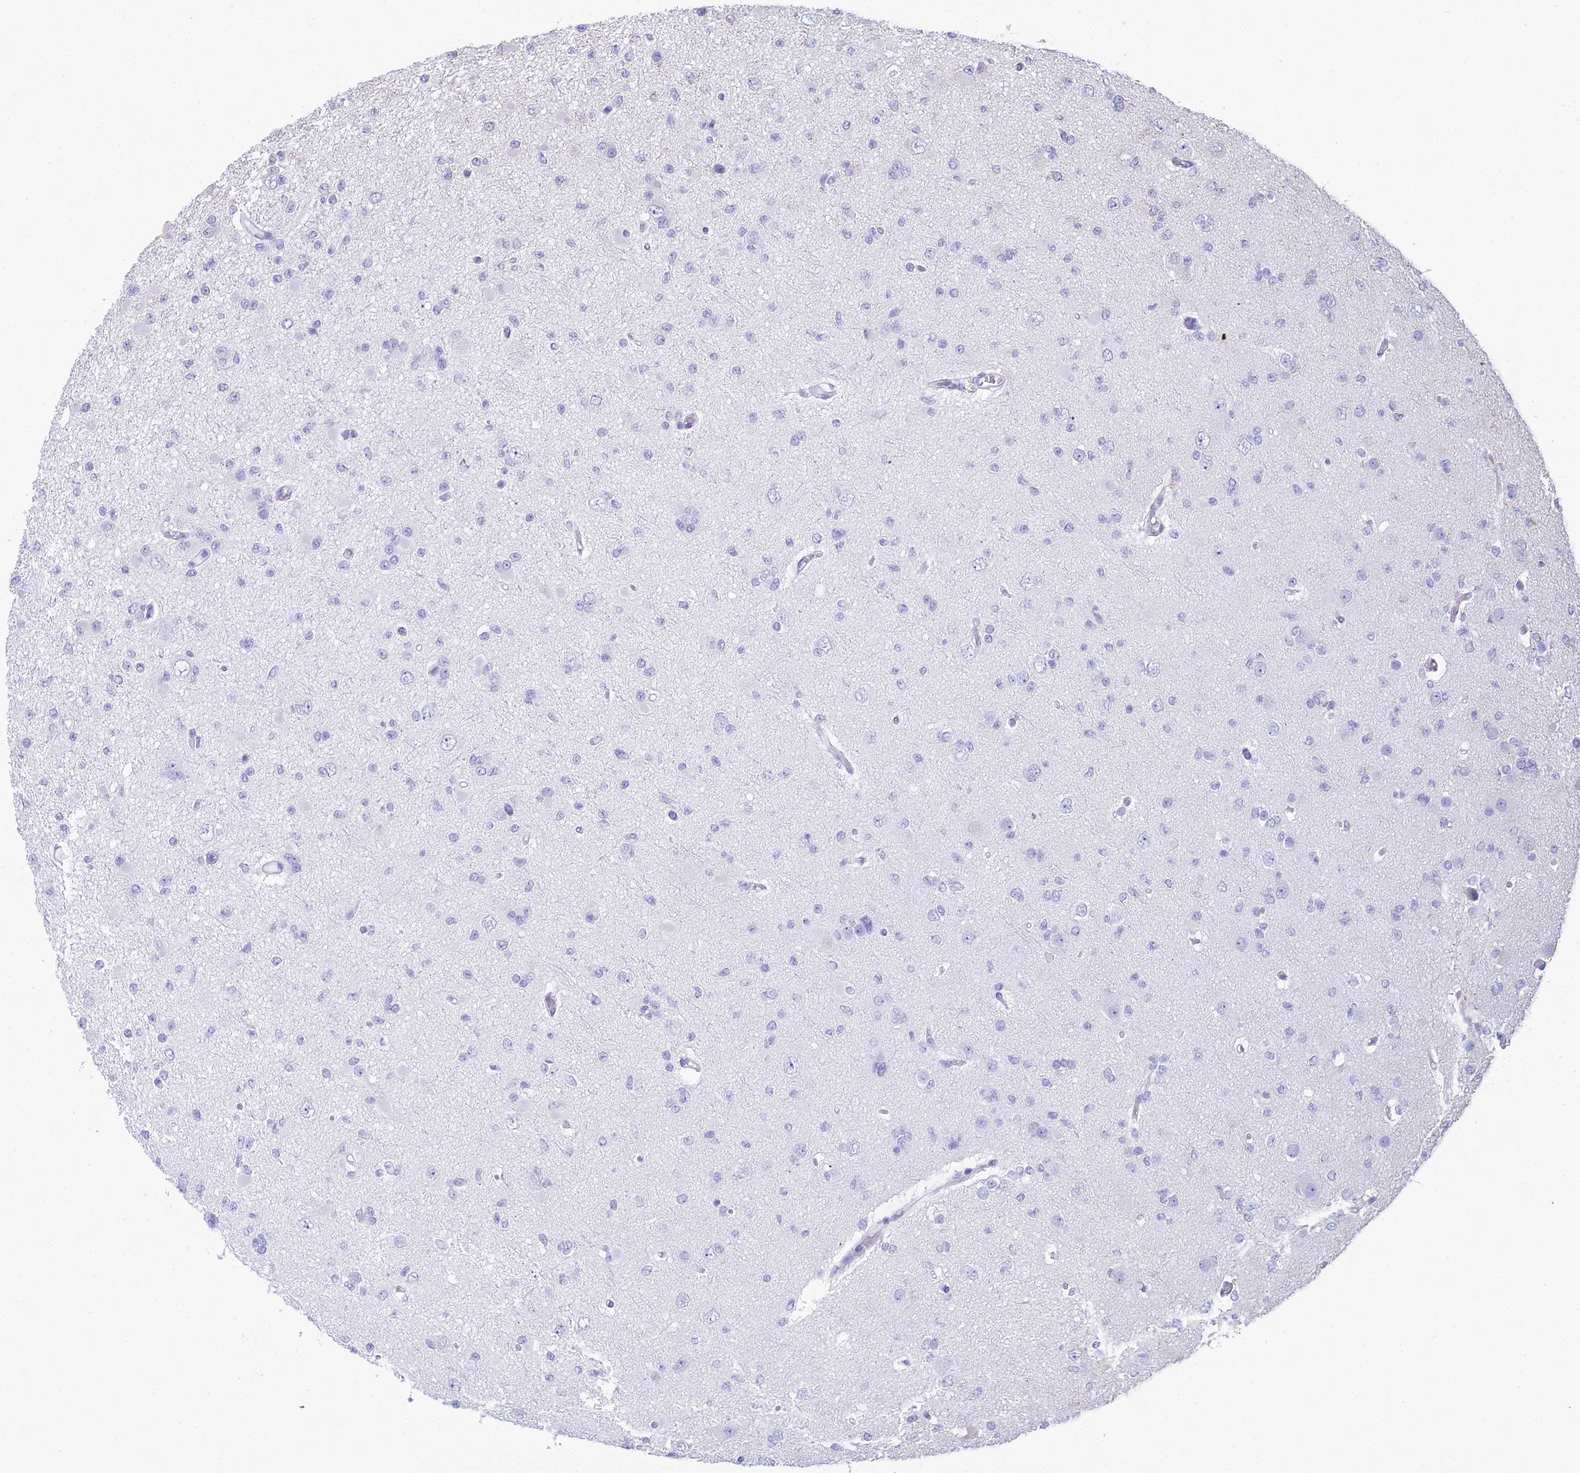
{"staining": {"intensity": "weak", "quantity": "<25%", "location": "cytoplasmic/membranous"}, "tissue": "glioma", "cell_type": "Tumor cells", "image_type": "cancer", "snomed": [{"axis": "morphology", "description": "Glioma, malignant, Low grade"}, {"axis": "topography", "description": "Brain"}], "caption": "Malignant low-grade glioma was stained to show a protein in brown. There is no significant expression in tumor cells.", "gene": "OR2W3", "patient": {"sex": "female", "age": 22}}